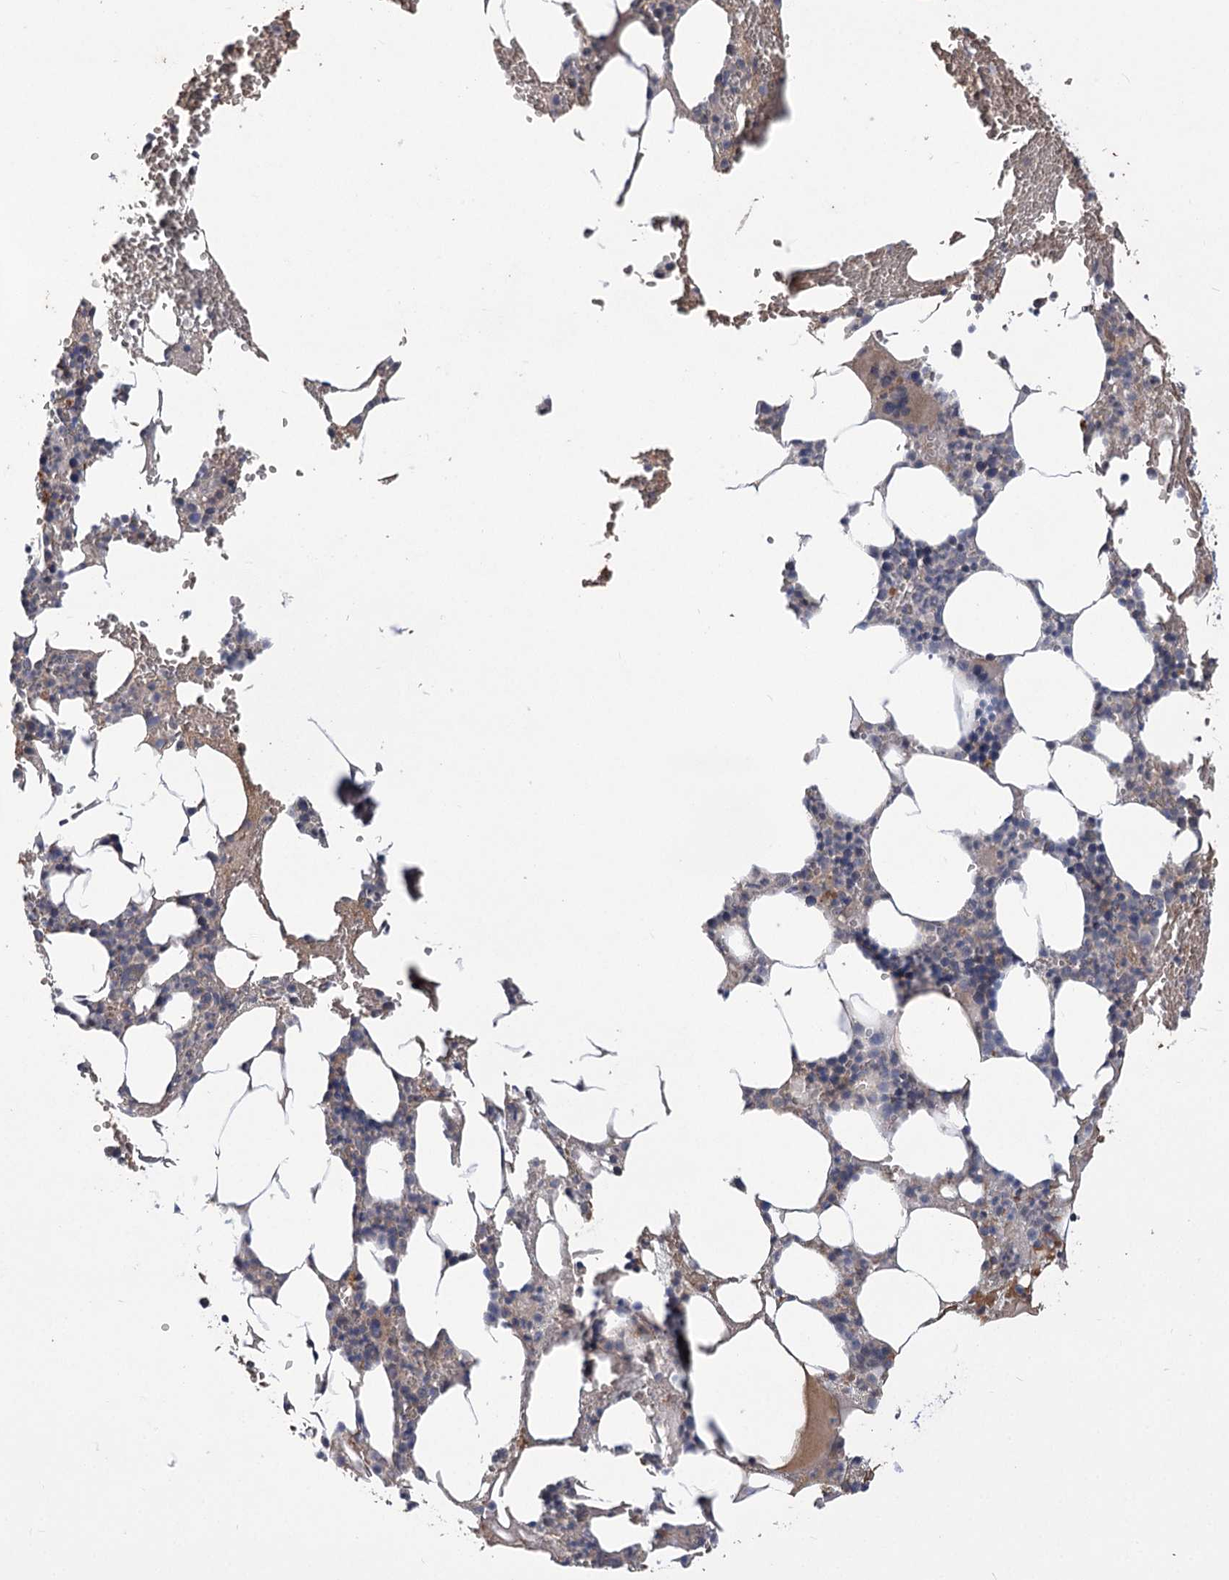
{"staining": {"intensity": "weak", "quantity": "25%-75%", "location": "cytoplasmic/membranous"}, "tissue": "bone marrow", "cell_type": "Hematopoietic cells", "image_type": "normal", "snomed": [{"axis": "morphology", "description": "Normal tissue, NOS"}, {"axis": "morphology", "description": "Inflammation, NOS"}, {"axis": "topography", "description": "Bone marrow"}], "caption": "Protein staining of benign bone marrow exhibits weak cytoplasmic/membranous positivity in approximately 25%-75% of hematopoietic cells.", "gene": "TRUB1", "patient": {"sex": "female", "age": 78}}